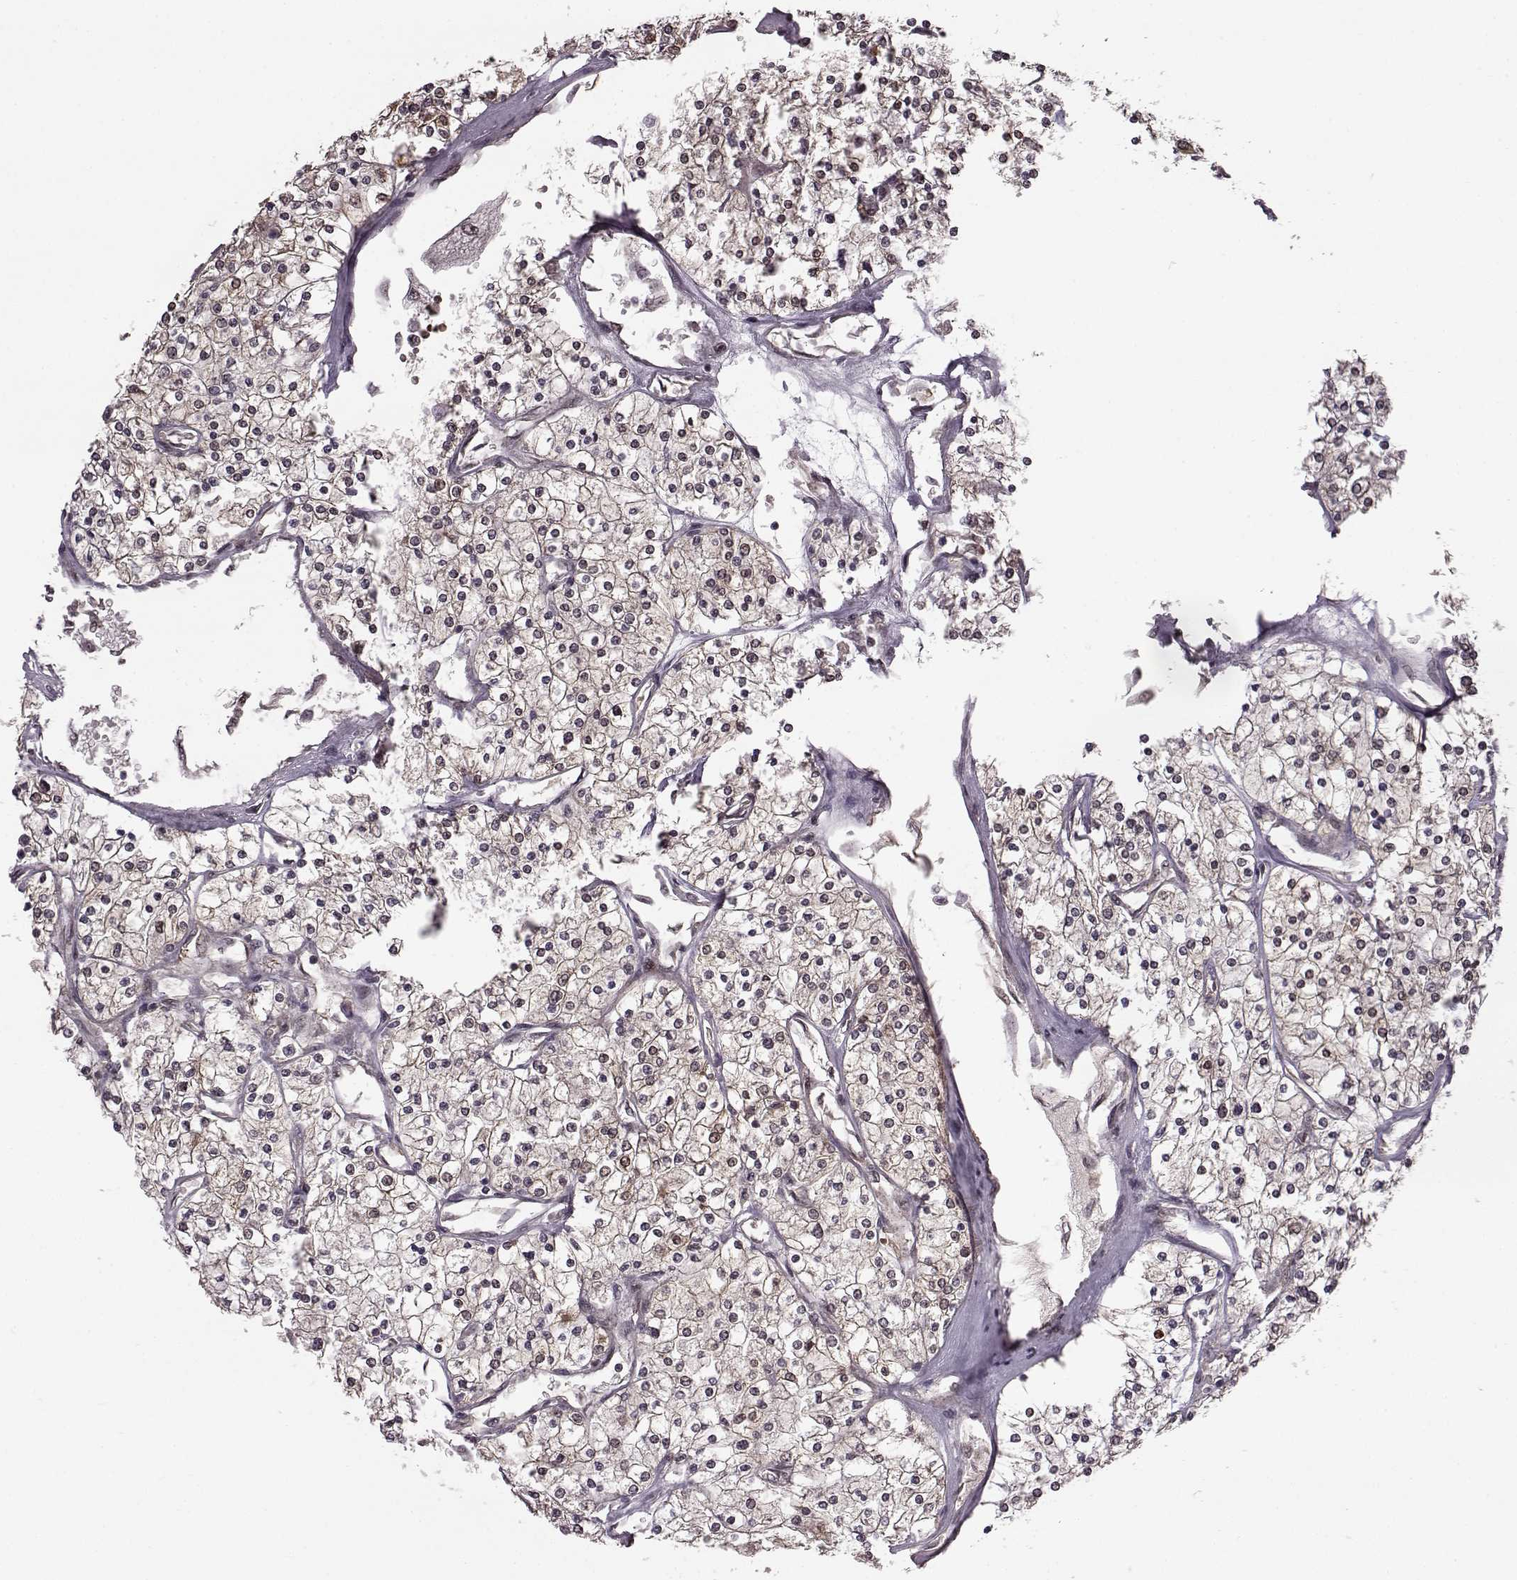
{"staining": {"intensity": "weak", "quantity": "<25%", "location": "nuclear"}, "tissue": "renal cancer", "cell_type": "Tumor cells", "image_type": "cancer", "snomed": [{"axis": "morphology", "description": "Adenocarcinoma, NOS"}, {"axis": "topography", "description": "Kidney"}], "caption": "High power microscopy photomicrograph of an IHC photomicrograph of adenocarcinoma (renal), revealing no significant expression in tumor cells.", "gene": "FTO", "patient": {"sex": "male", "age": 80}}